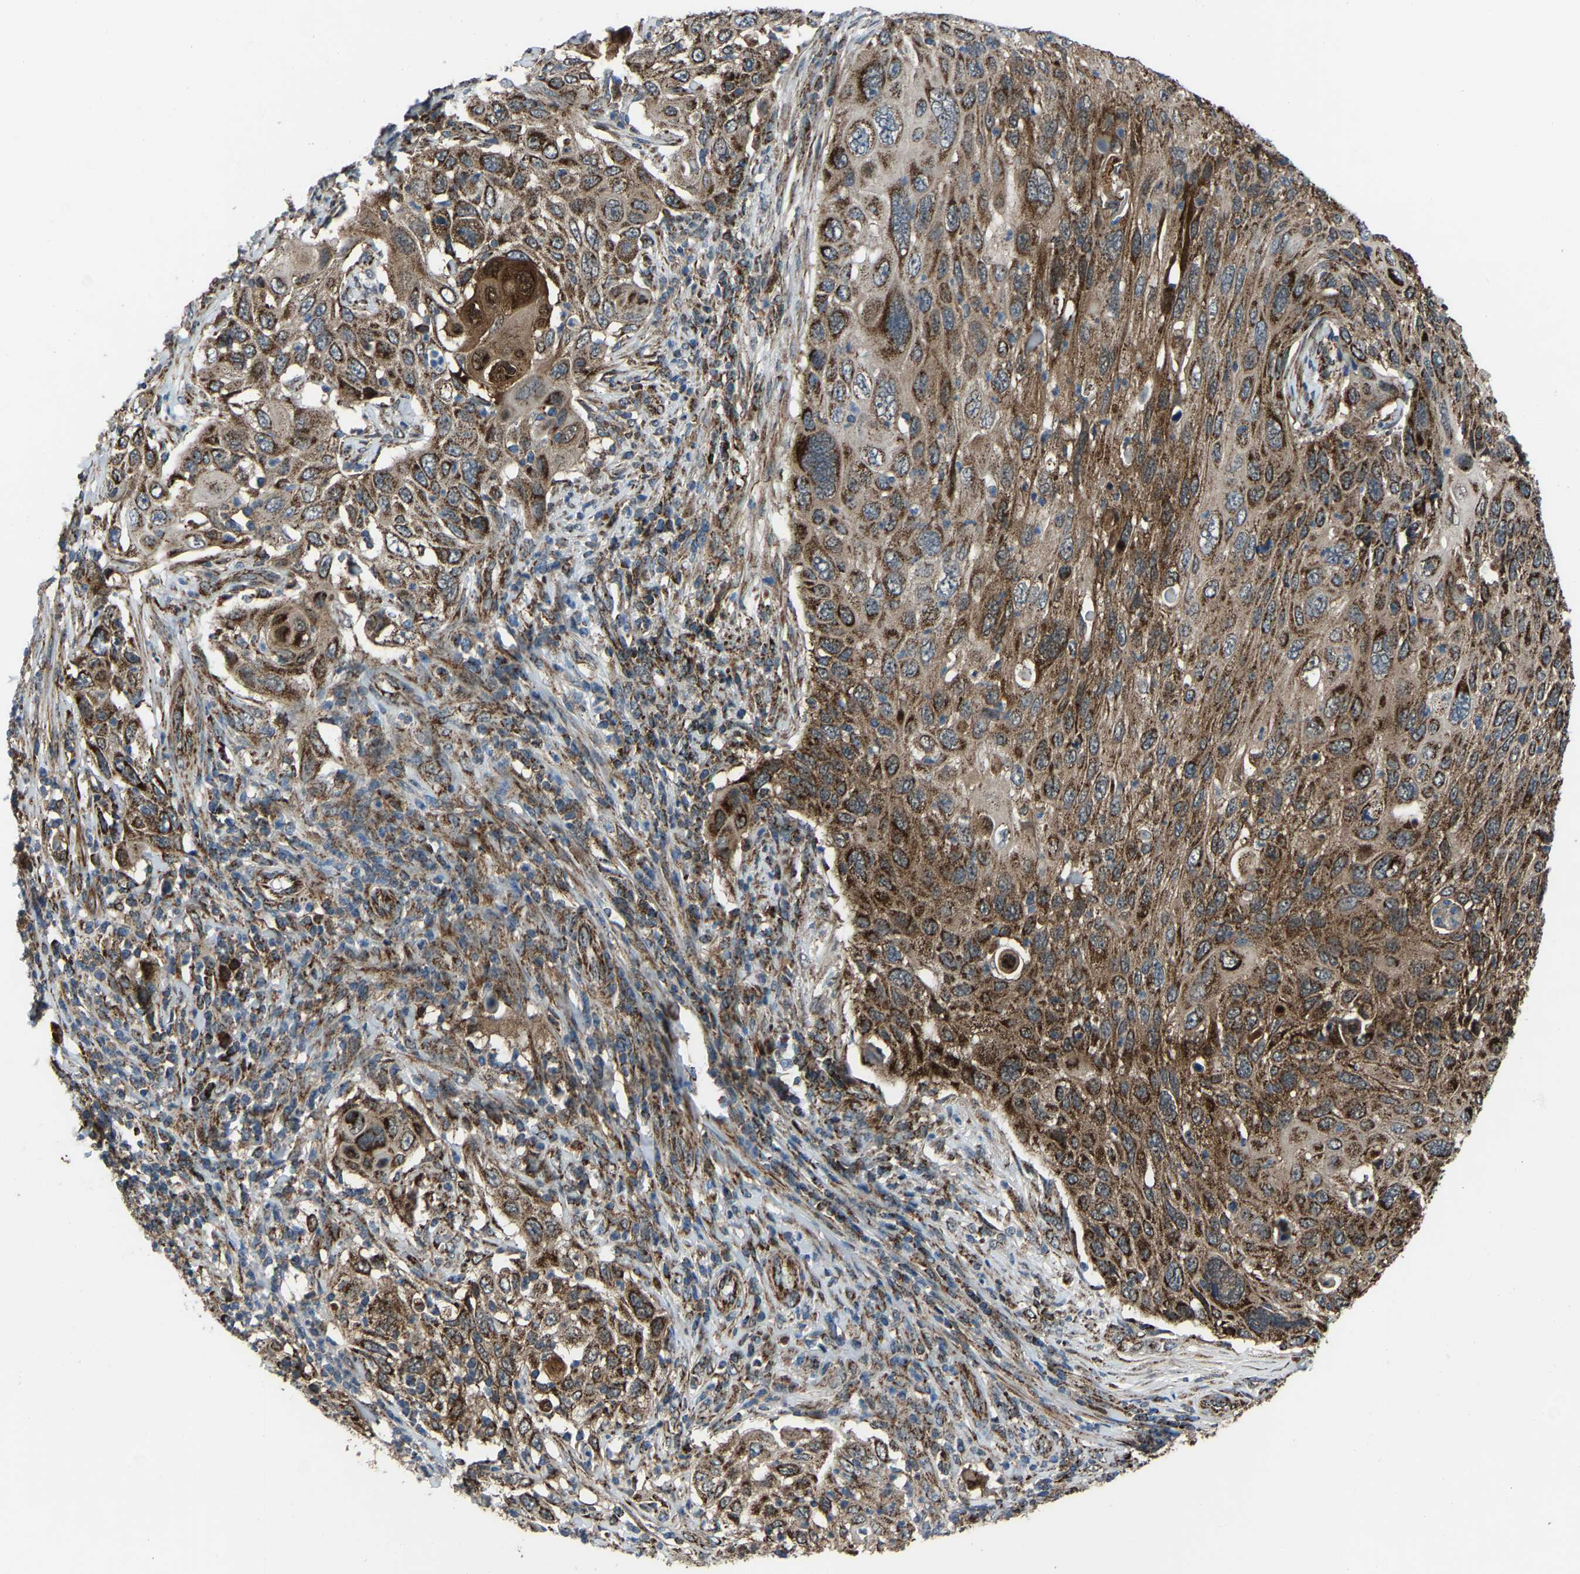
{"staining": {"intensity": "moderate", "quantity": ">75%", "location": "cytoplasmic/membranous"}, "tissue": "cervical cancer", "cell_type": "Tumor cells", "image_type": "cancer", "snomed": [{"axis": "morphology", "description": "Squamous cell carcinoma, NOS"}, {"axis": "topography", "description": "Cervix"}], "caption": "DAB immunohistochemical staining of squamous cell carcinoma (cervical) shows moderate cytoplasmic/membranous protein expression in approximately >75% of tumor cells.", "gene": "AKR1A1", "patient": {"sex": "female", "age": 70}}